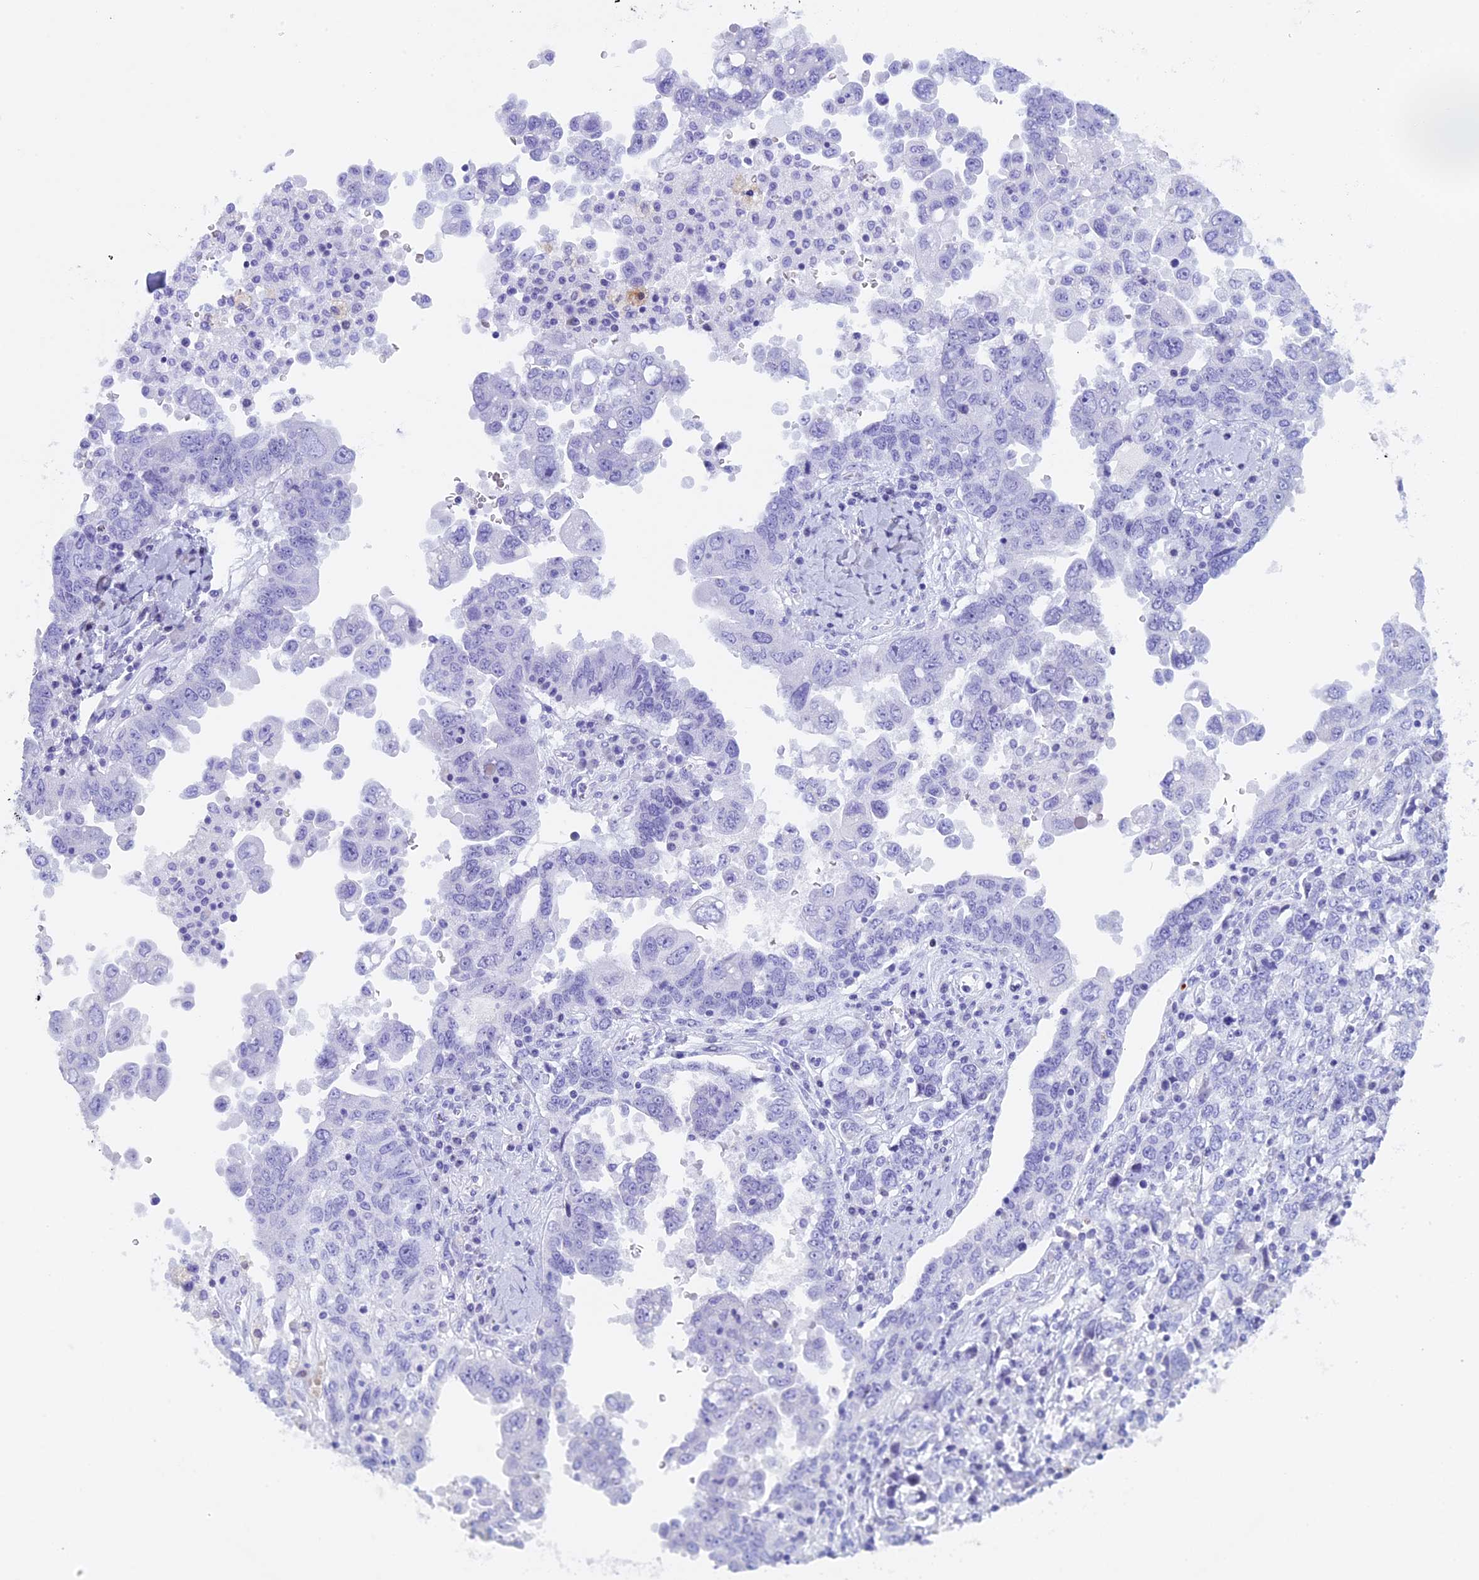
{"staining": {"intensity": "negative", "quantity": "none", "location": "none"}, "tissue": "ovarian cancer", "cell_type": "Tumor cells", "image_type": "cancer", "snomed": [{"axis": "morphology", "description": "Carcinoma, endometroid"}, {"axis": "topography", "description": "Ovary"}], "caption": "Tumor cells are negative for protein expression in human endometroid carcinoma (ovarian).", "gene": "KCTD21", "patient": {"sex": "female", "age": 62}}